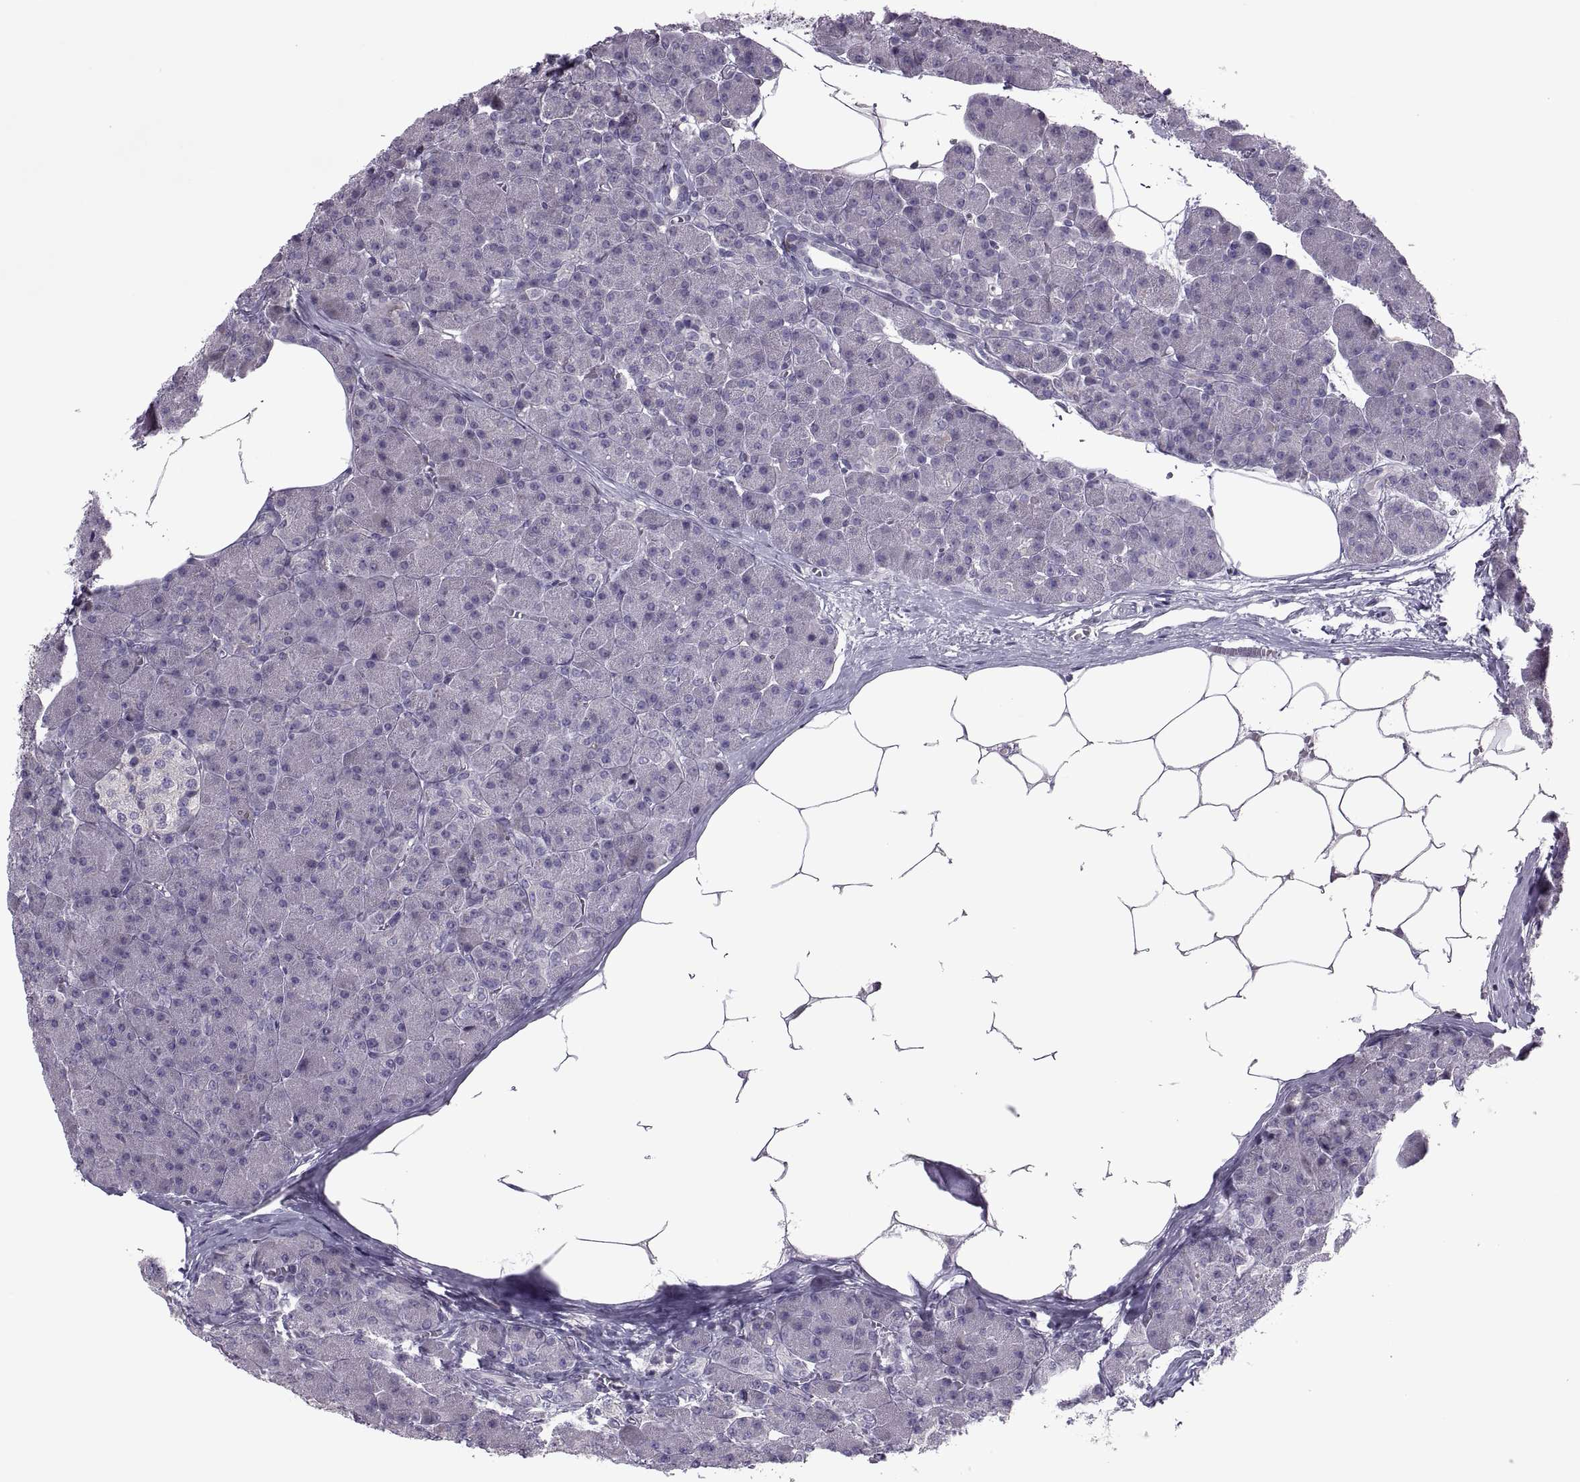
{"staining": {"intensity": "negative", "quantity": "none", "location": "none"}, "tissue": "pancreas", "cell_type": "Exocrine glandular cells", "image_type": "normal", "snomed": [{"axis": "morphology", "description": "Normal tissue, NOS"}, {"axis": "topography", "description": "Pancreas"}], "caption": "This is an immunohistochemistry image of benign pancreas. There is no staining in exocrine glandular cells.", "gene": "ODF3", "patient": {"sex": "female", "age": 45}}